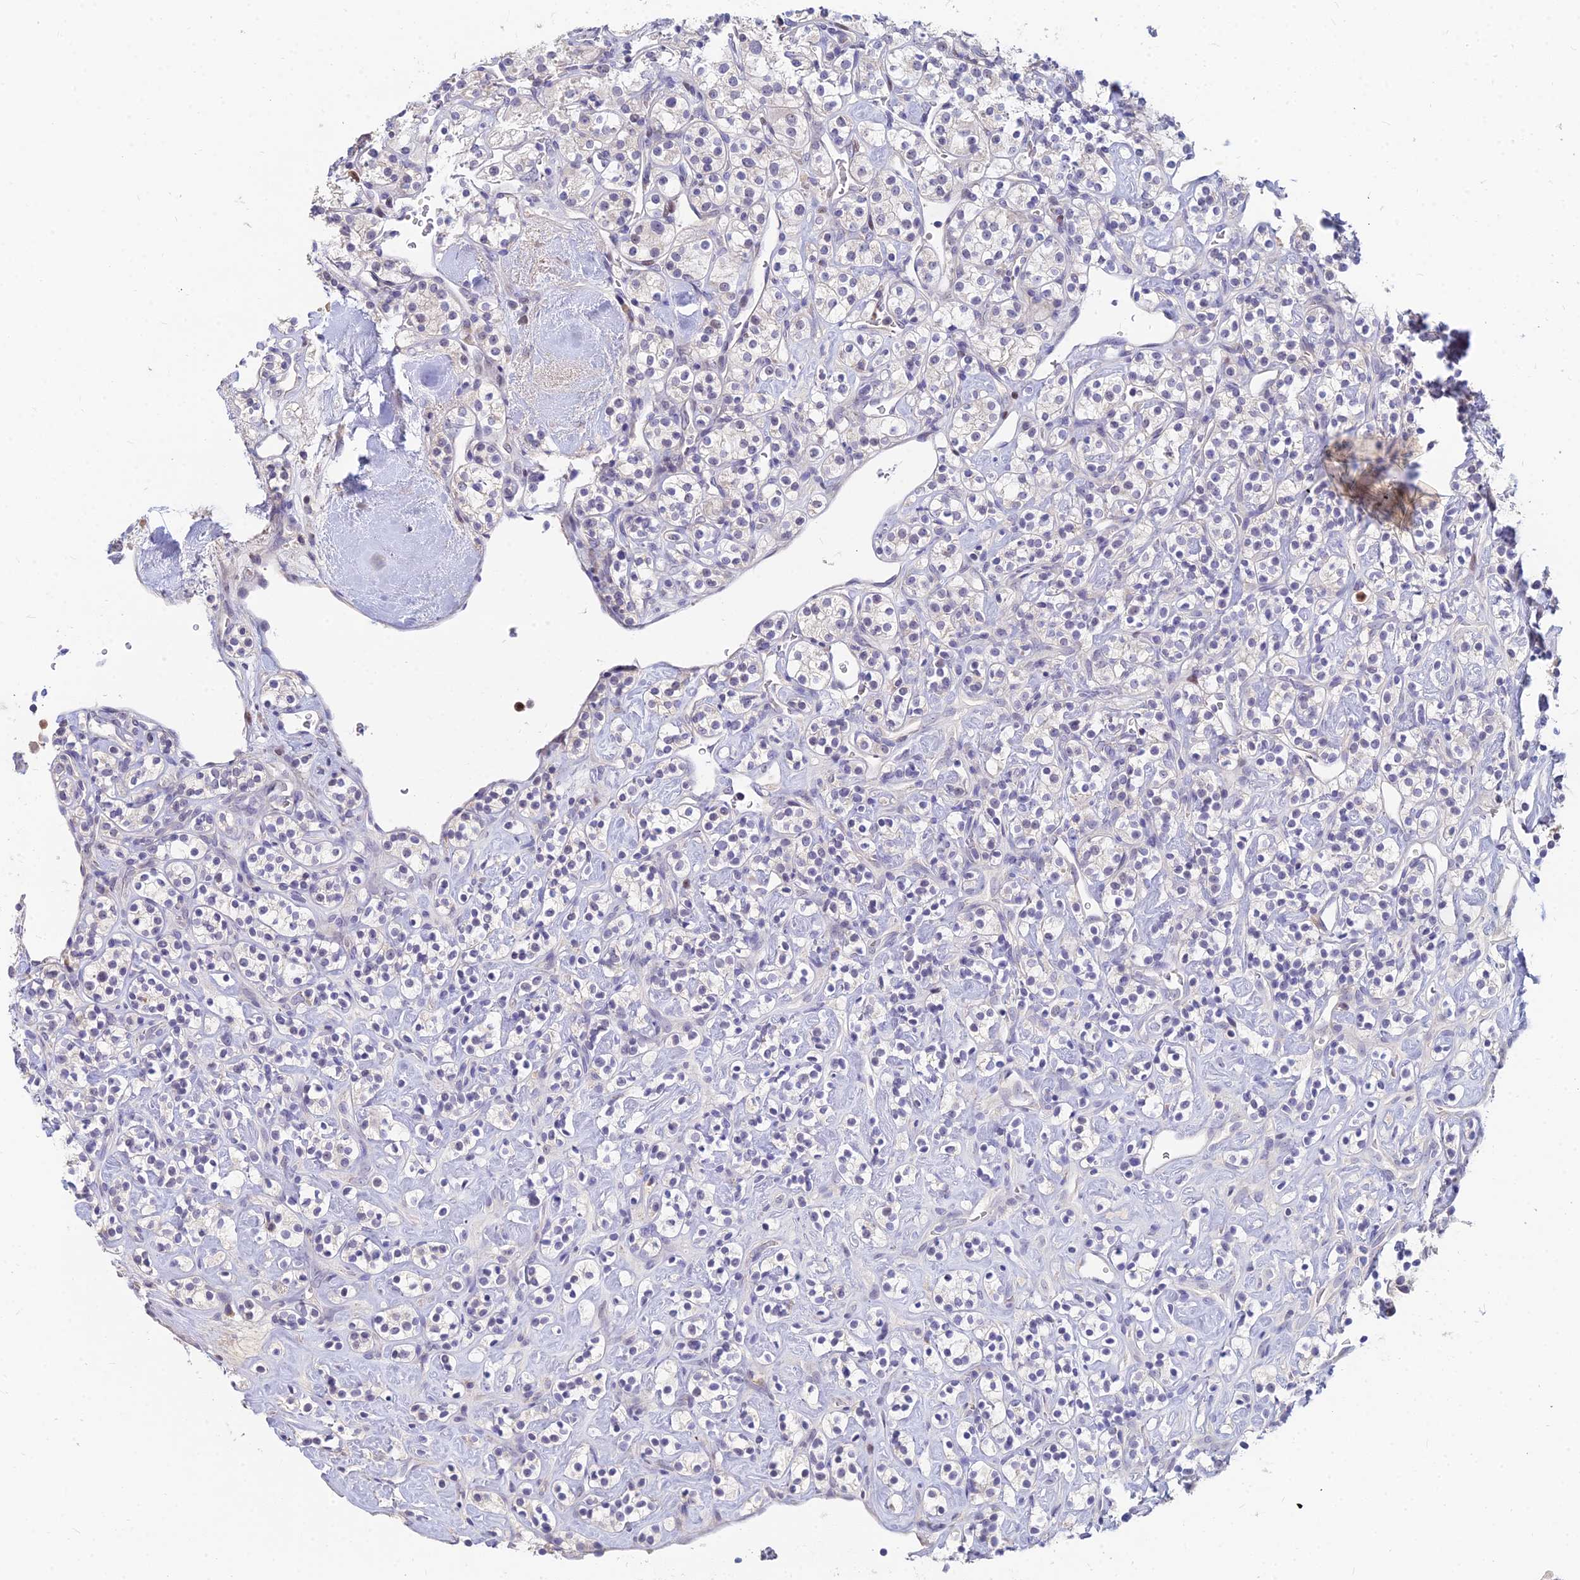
{"staining": {"intensity": "negative", "quantity": "none", "location": "none"}, "tissue": "renal cancer", "cell_type": "Tumor cells", "image_type": "cancer", "snomed": [{"axis": "morphology", "description": "Adenocarcinoma, NOS"}, {"axis": "topography", "description": "Kidney"}], "caption": "Immunohistochemistry (IHC) image of renal adenocarcinoma stained for a protein (brown), which exhibits no positivity in tumor cells.", "gene": "GOLGA6D", "patient": {"sex": "male", "age": 77}}